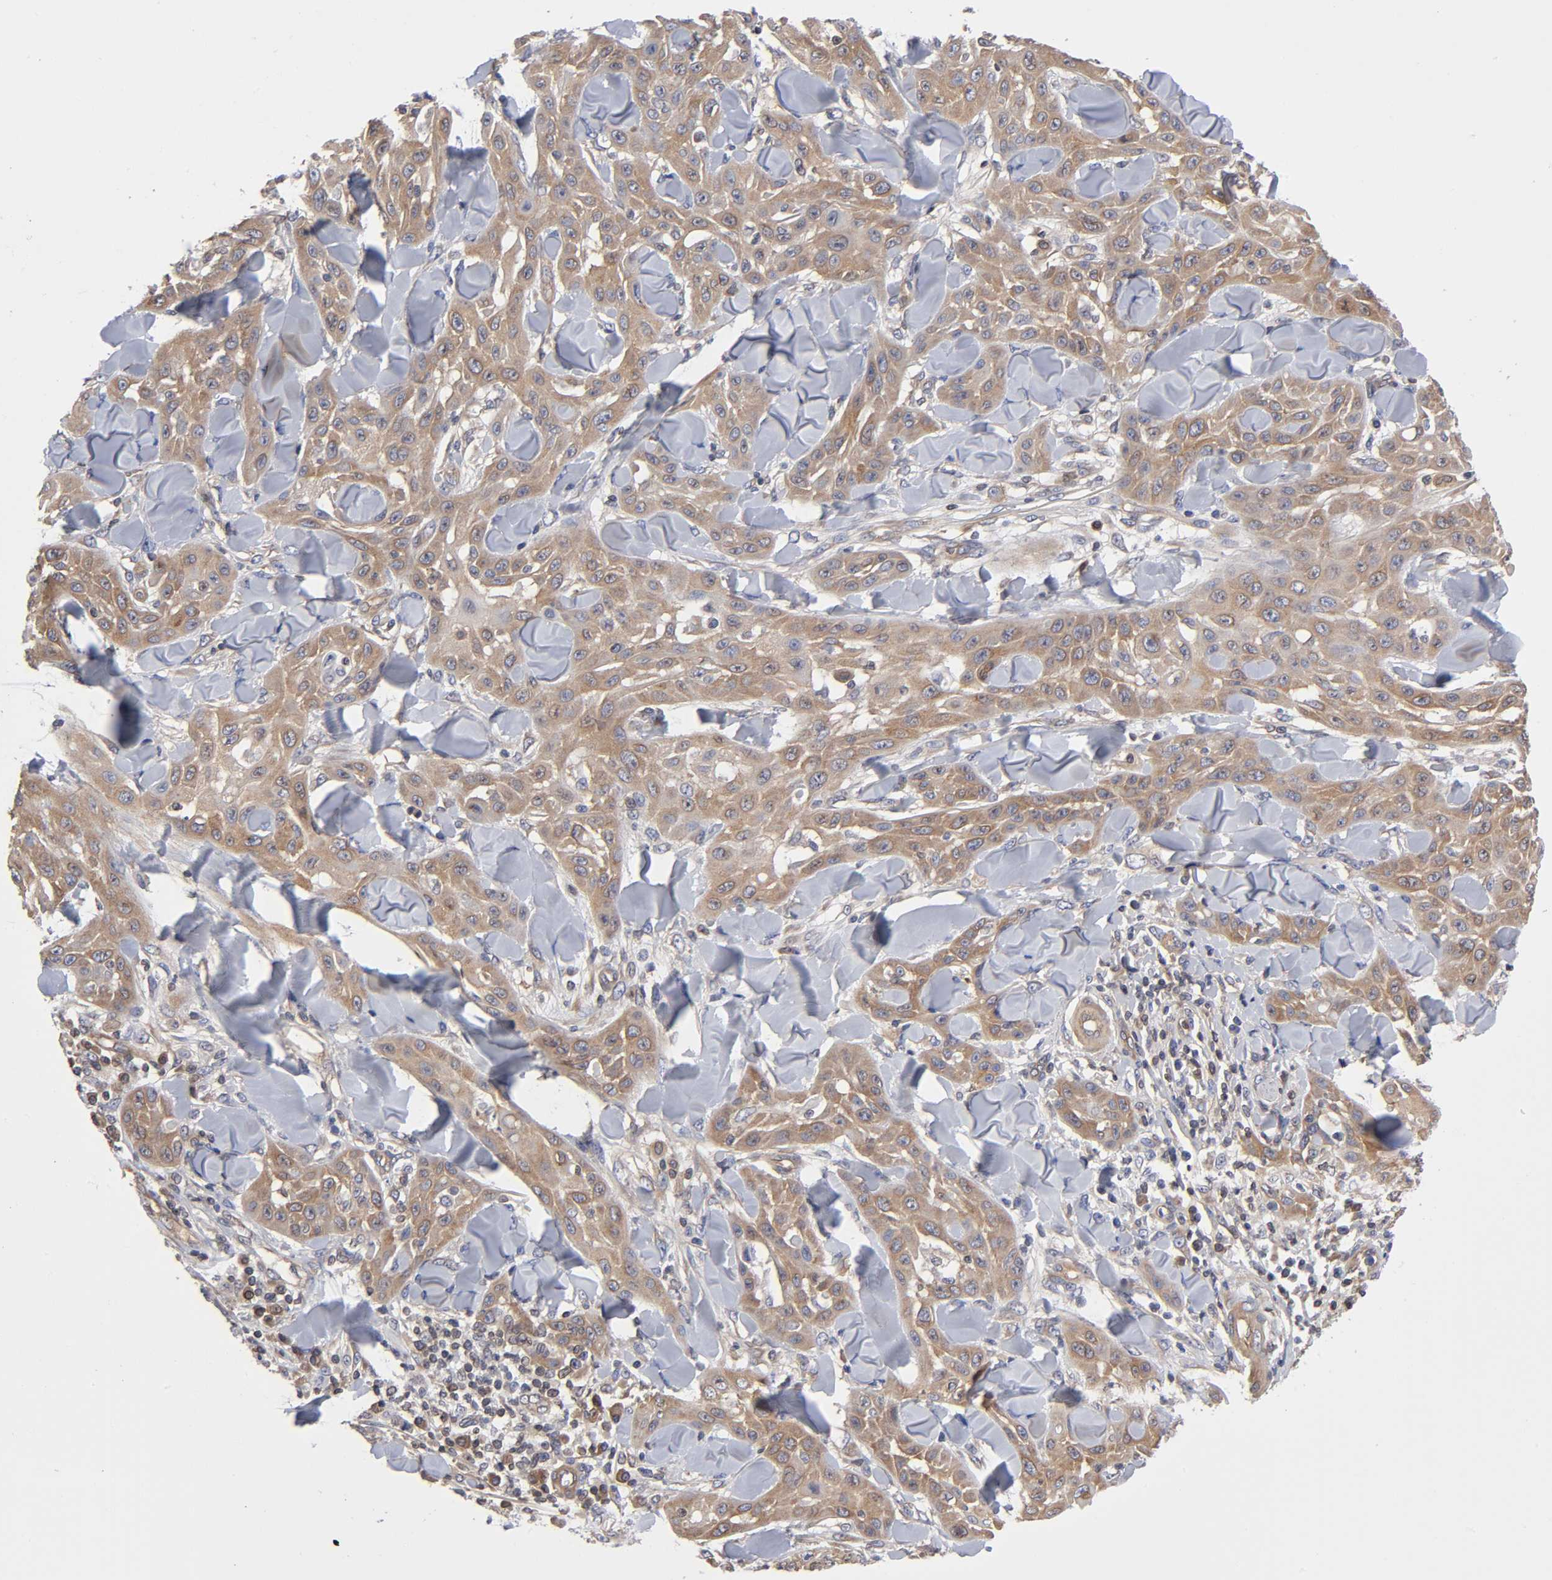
{"staining": {"intensity": "moderate", "quantity": ">75%", "location": "cytoplasmic/membranous"}, "tissue": "skin cancer", "cell_type": "Tumor cells", "image_type": "cancer", "snomed": [{"axis": "morphology", "description": "Squamous cell carcinoma, NOS"}, {"axis": "topography", "description": "Skin"}], "caption": "A brown stain highlights moderate cytoplasmic/membranous expression of a protein in squamous cell carcinoma (skin) tumor cells. (brown staining indicates protein expression, while blue staining denotes nuclei).", "gene": "STRN3", "patient": {"sex": "male", "age": 24}}